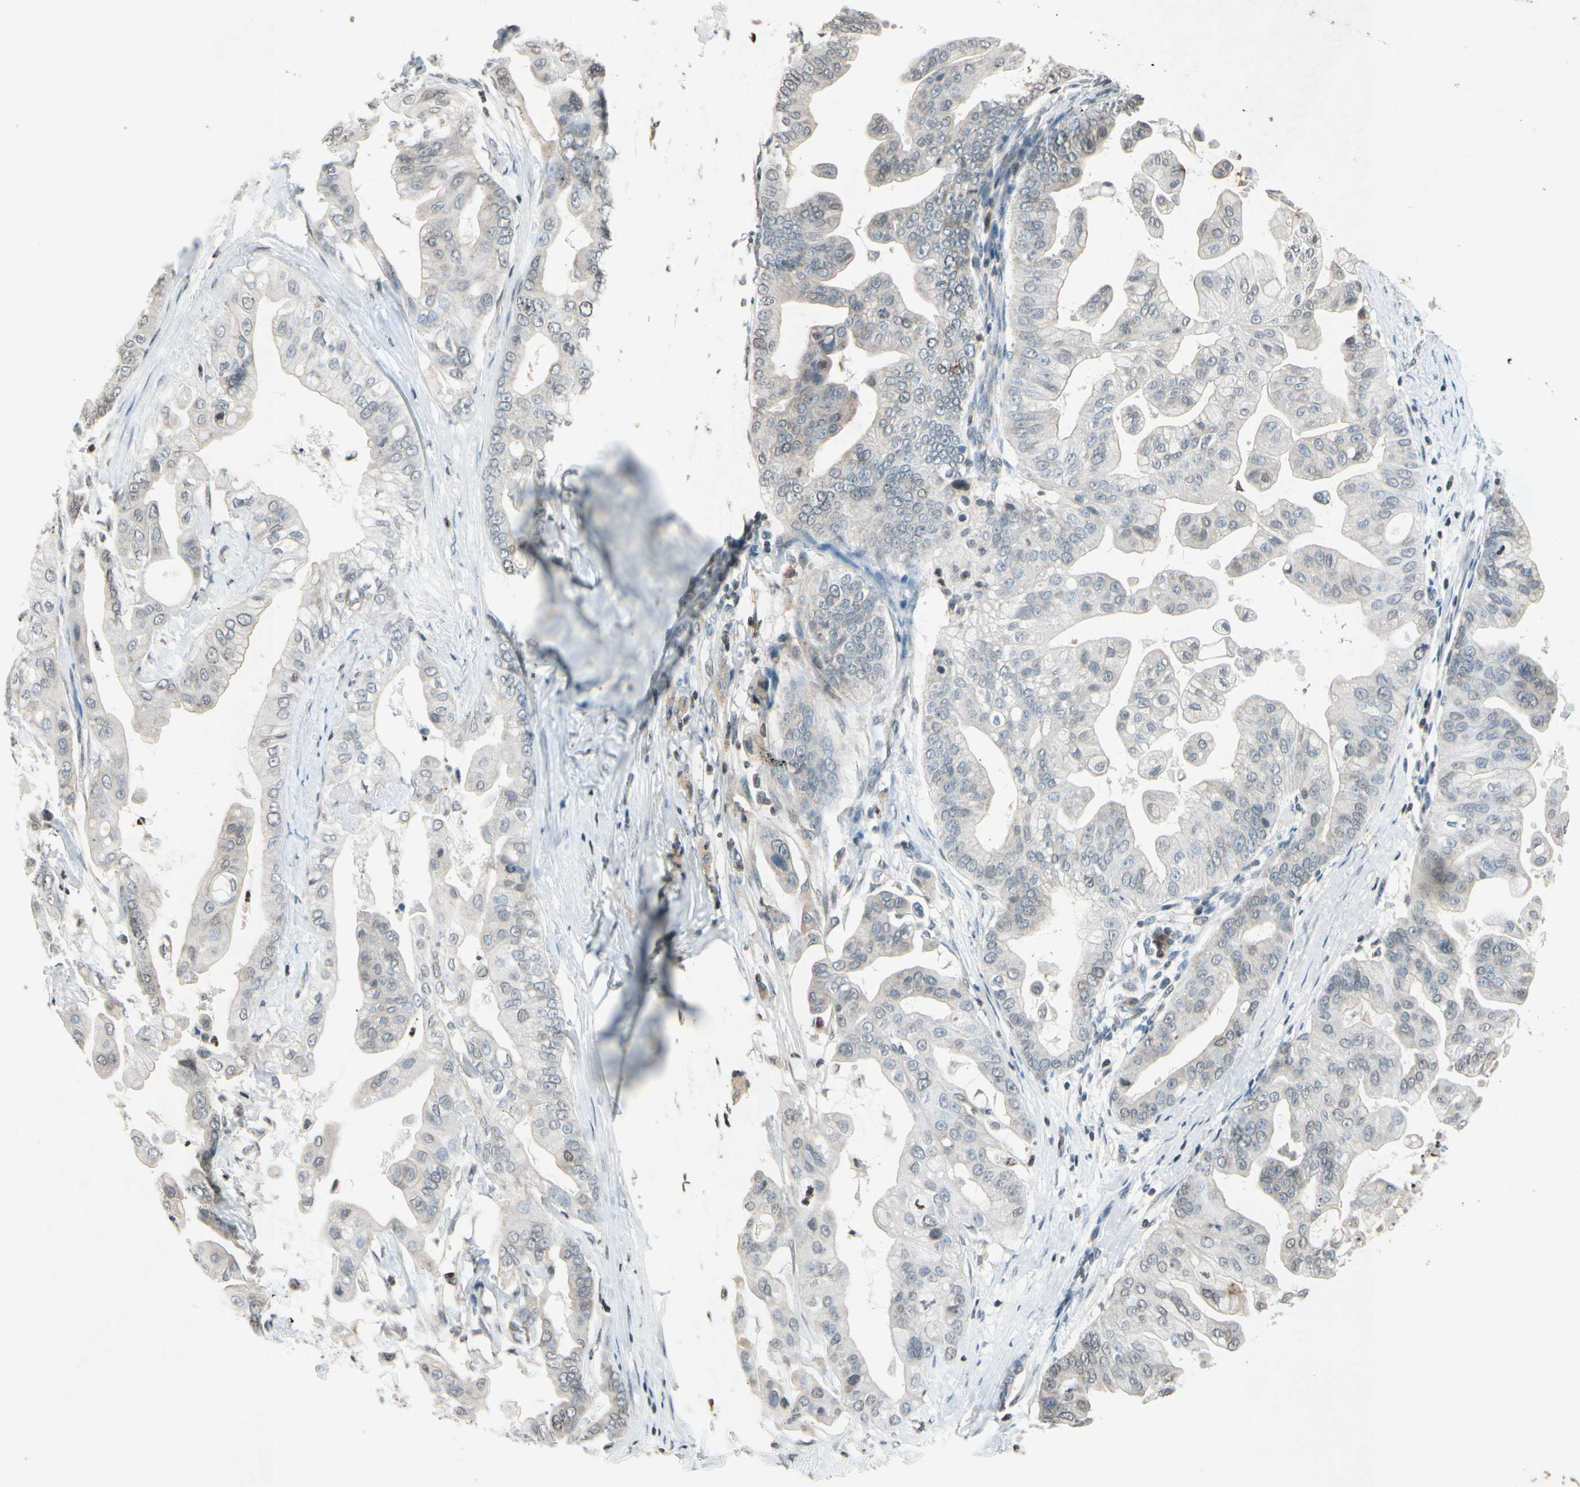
{"staining": {"intensity": "weak", "quantity": "25%-75%", "location": "cytoplasmic/membranous"}, "tissue": "pancreatic cancer", "cell_type": "Tumor cells", "image_type": "cancer", "snomed": [{"axis": "morphology", "description": "Adenocarcinoma, NOS"}, {"axis": "topography", "description": "Pancreas"}], "caption": "Protein expression analysis of pancreatic adenocarcinoma demonstrates weak cytoplasmic/membranous expression in about 25%-75% of tumor cells. Nuclei are stained in blue.", "gene": "CLDN11", "patient": {"sex": "female", "age": 75}}